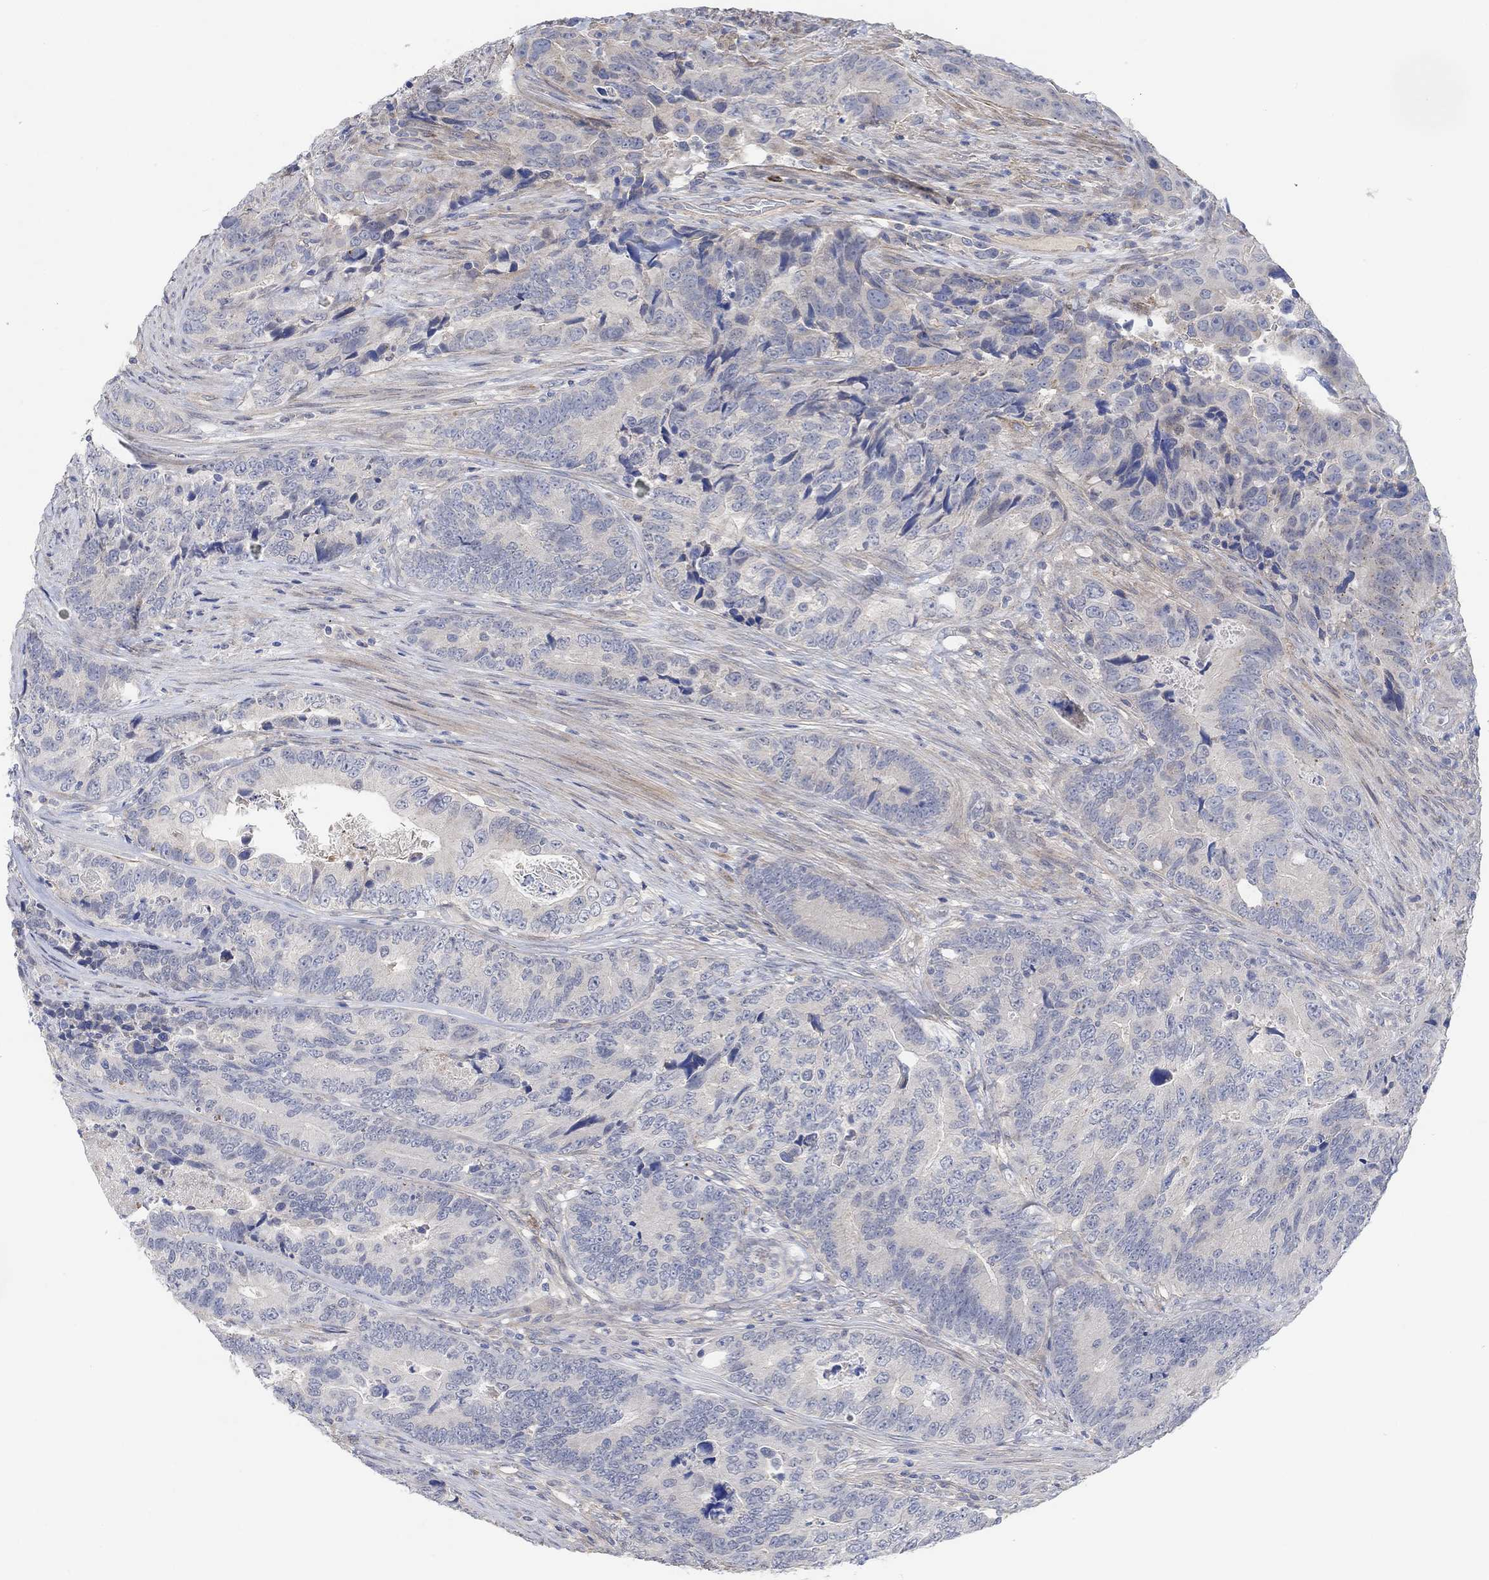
{"staining": {"intensity": "strong", "quantity": "<25%", "location": "cytoplasmic/membranous"}, "tissue": "colorectal cancer", "cell_type": "Tumor cells", "image_type": "cancer", "snomed": [{"axis": "morphology", "description": "Adenocarcinoma, NOS"}, {"axis": "topography", "description": "Colon"}], "caption": "Immunohistochemistry (IHC) image of colorectal adenocarcinoma stained for a protein (brown), which exhibits medium levels of strong cytoplasmic/membranous expression in approximately <25% of tumor cells.", "gene": "HCRTR1", "patient": {"sex": "female", "age": 72}}